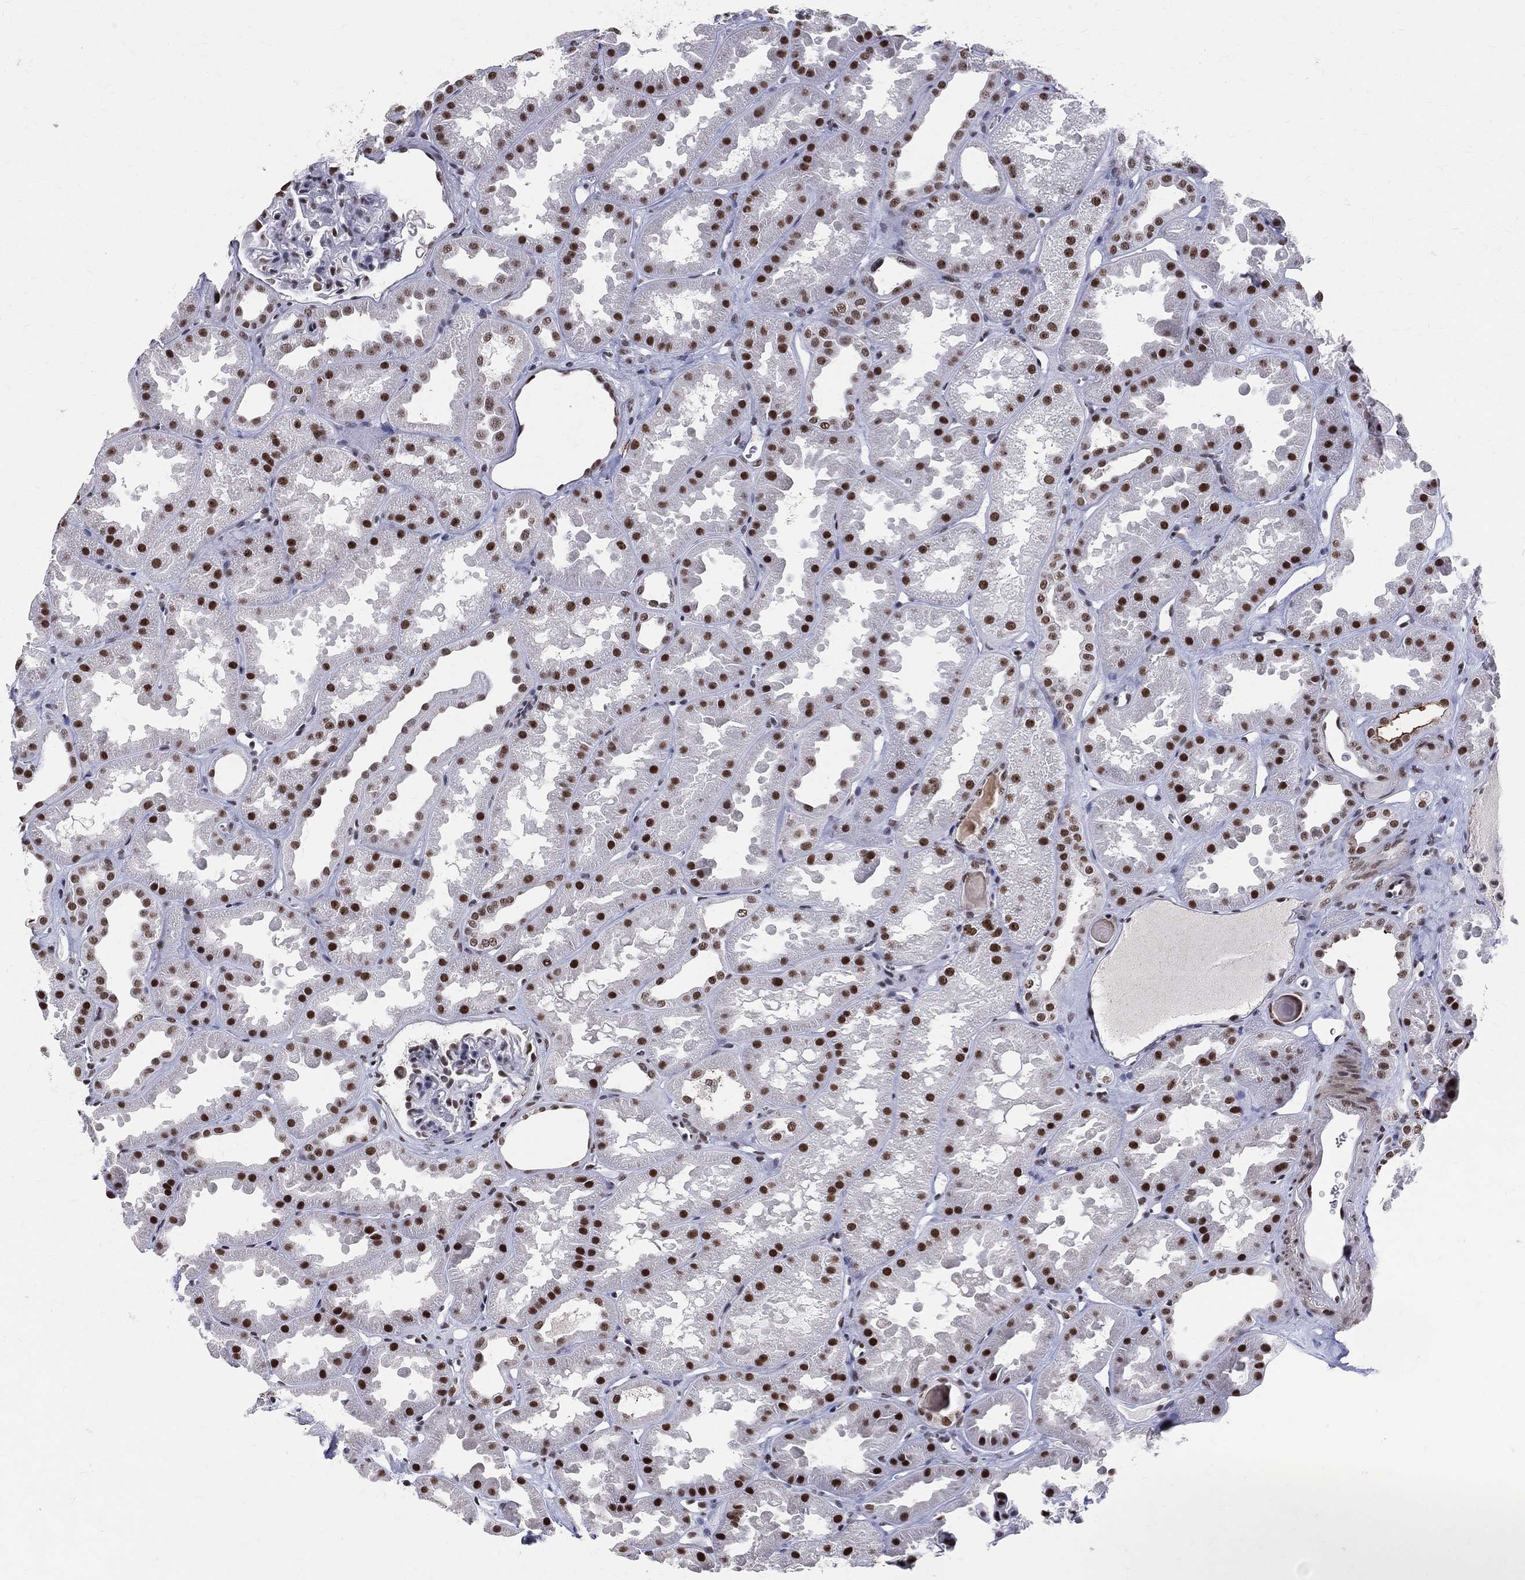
{"staining": {"intensity": "strong", "quantity": "<25%", "location": "nuclear"}, "tissue": "kidney", "cell_type": "Cells in glomeruli", "image_type": "normal", "snomed": [{"axis": "morphology", "description": "Normal tissue, NOS"}, {"axis": "topography", "description": "Kidney"}], "caption": "Immunohistochemical staining of normal kidney displays <25% levels of strong nuclear protein positivity in approximately <25% of cells in glomeruli.", "gene": "CDK7", "patient": {"sex": "male", "age": 61}}